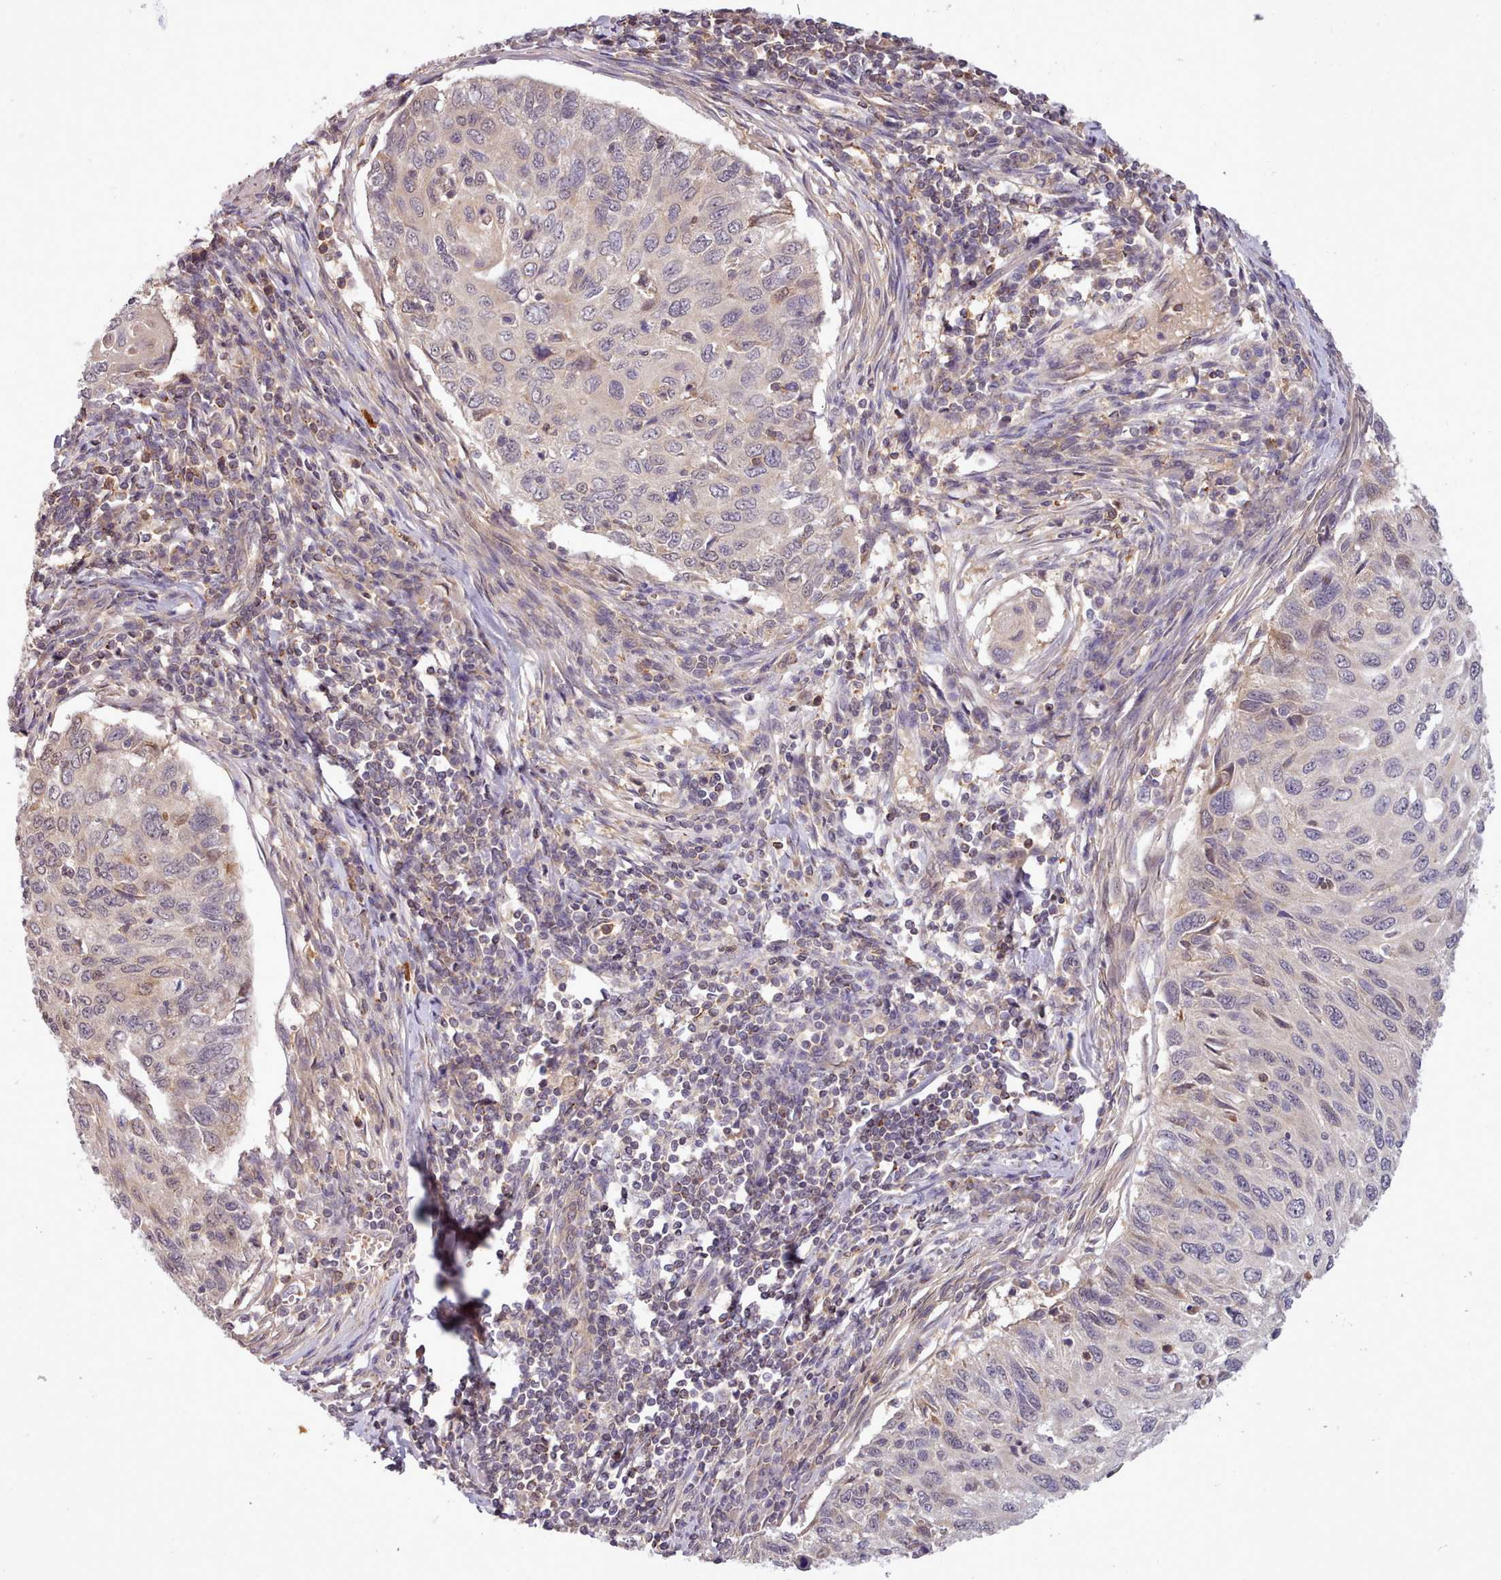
{"staining": {"intensity": "negative", "quantity": "none", "location": "none"}, "tissue": "cervical cancer", "cell_type": "Tumor cells", "image_type": "cancer", "snomed": [{"axis": "morphology", "description": "Squamous cell carcinoma, NOS"}, {"axis": "topography", "description": "Cervix"}], "caption": "High power microscopy photomicrograph of an IHC image of squamous cell carcinoma (cervical), revealing no significant positivity in tumor cells. (DAB (3,3'-diaminobenzidine) immunohistochemistry with hematoxylin counter stain).", "gene": "ARL17A", "patient": {"sex": "female", "age": 70}}